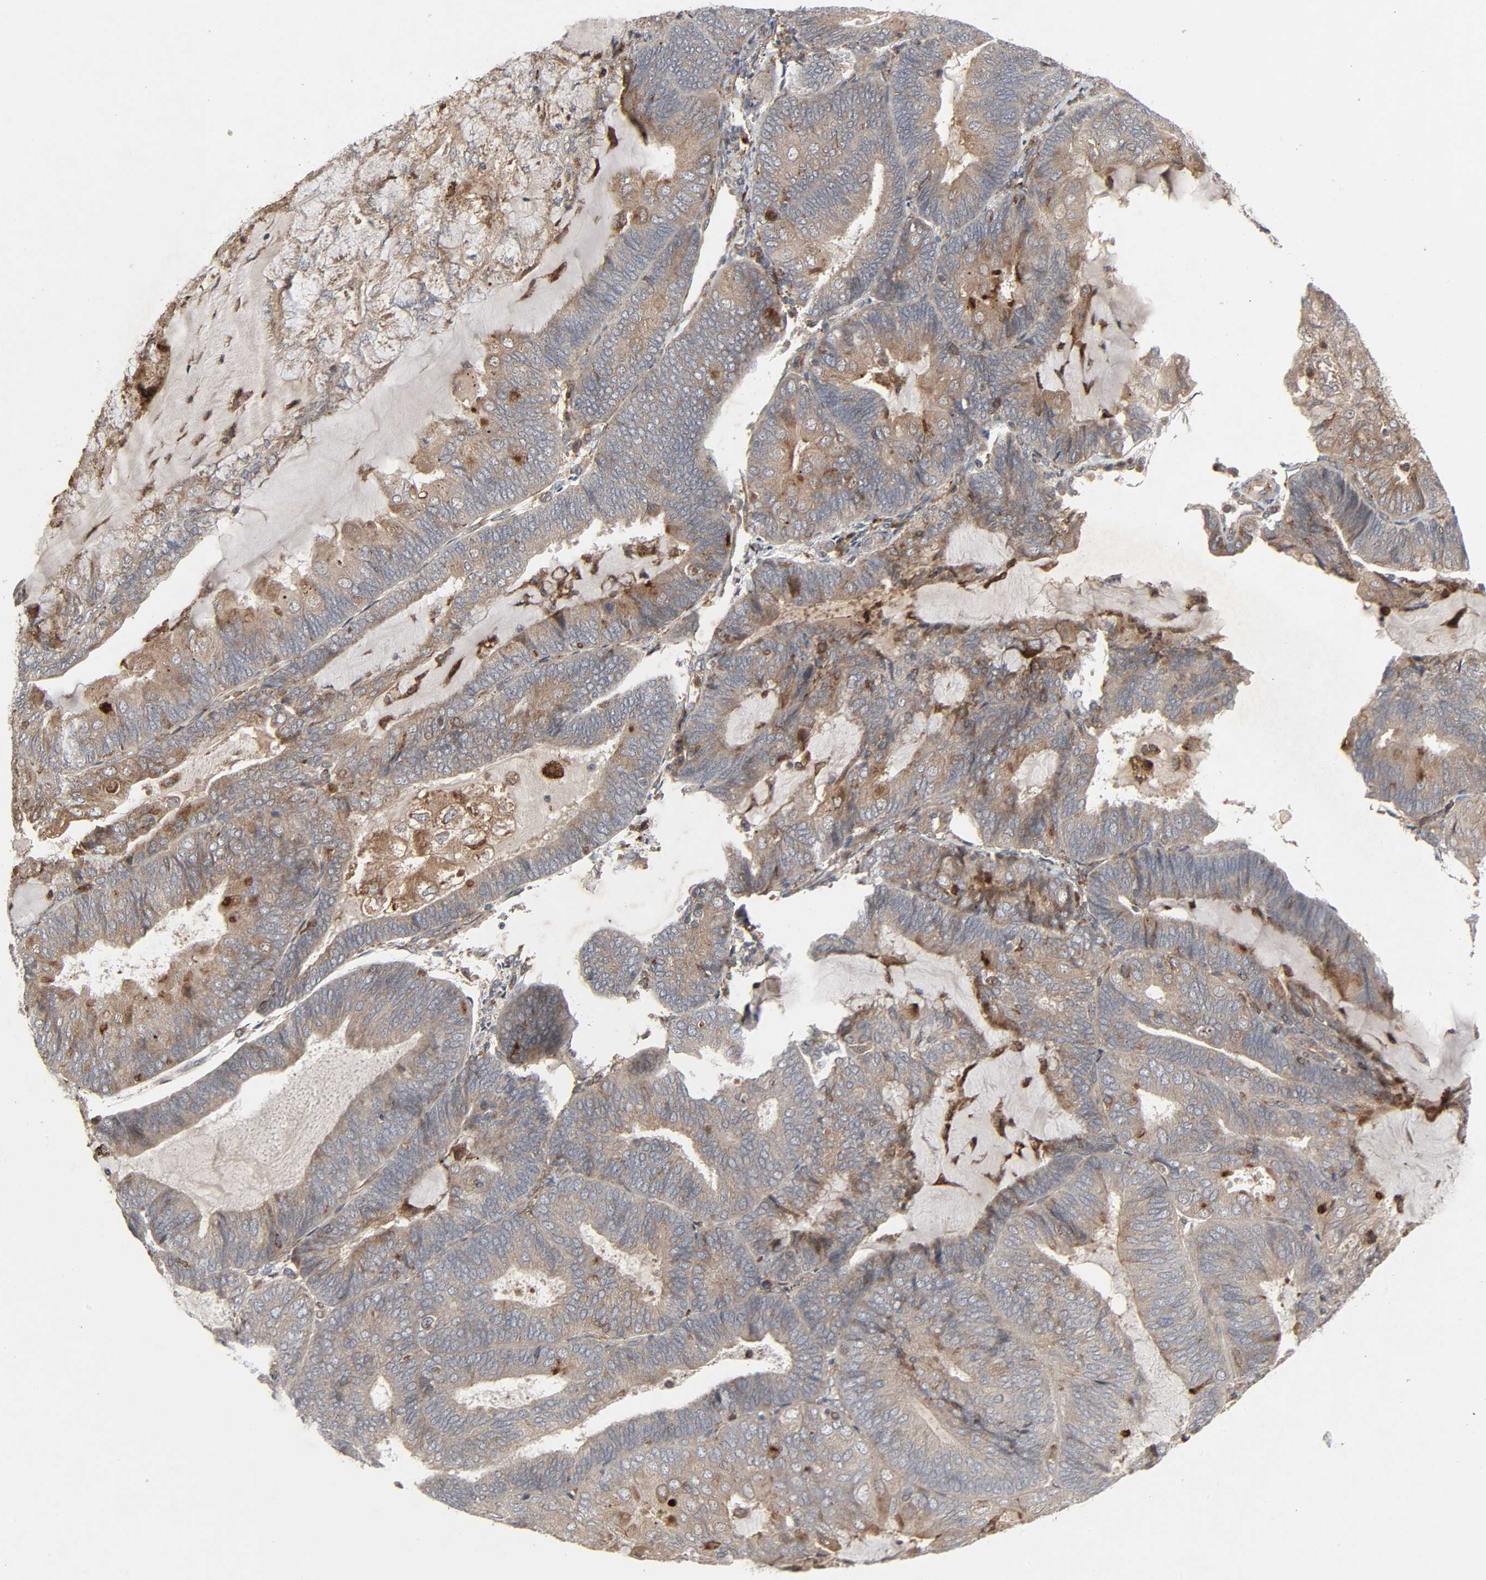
{"staining": {"intensity": "weak", "quantity": ">75%", "location": "cytoplasmic/membranous"}, "tissue": "endometrial cancer", "cell_type": "Tumor cells", "image_type": "cancer", "snomed": [{"axis": "morphology", "description": "Adenocarcinoma, NOS"}, {"axis": "topography", "description": "Endometrium"}], "caption": "Protein analysis of endometrial cancer tissue reveals weak cytoplasmic/membranous staining in approximately >75% of tumor cells.", "gene": "ADCY4", "patient": {"sex": "female", "age": 81}}